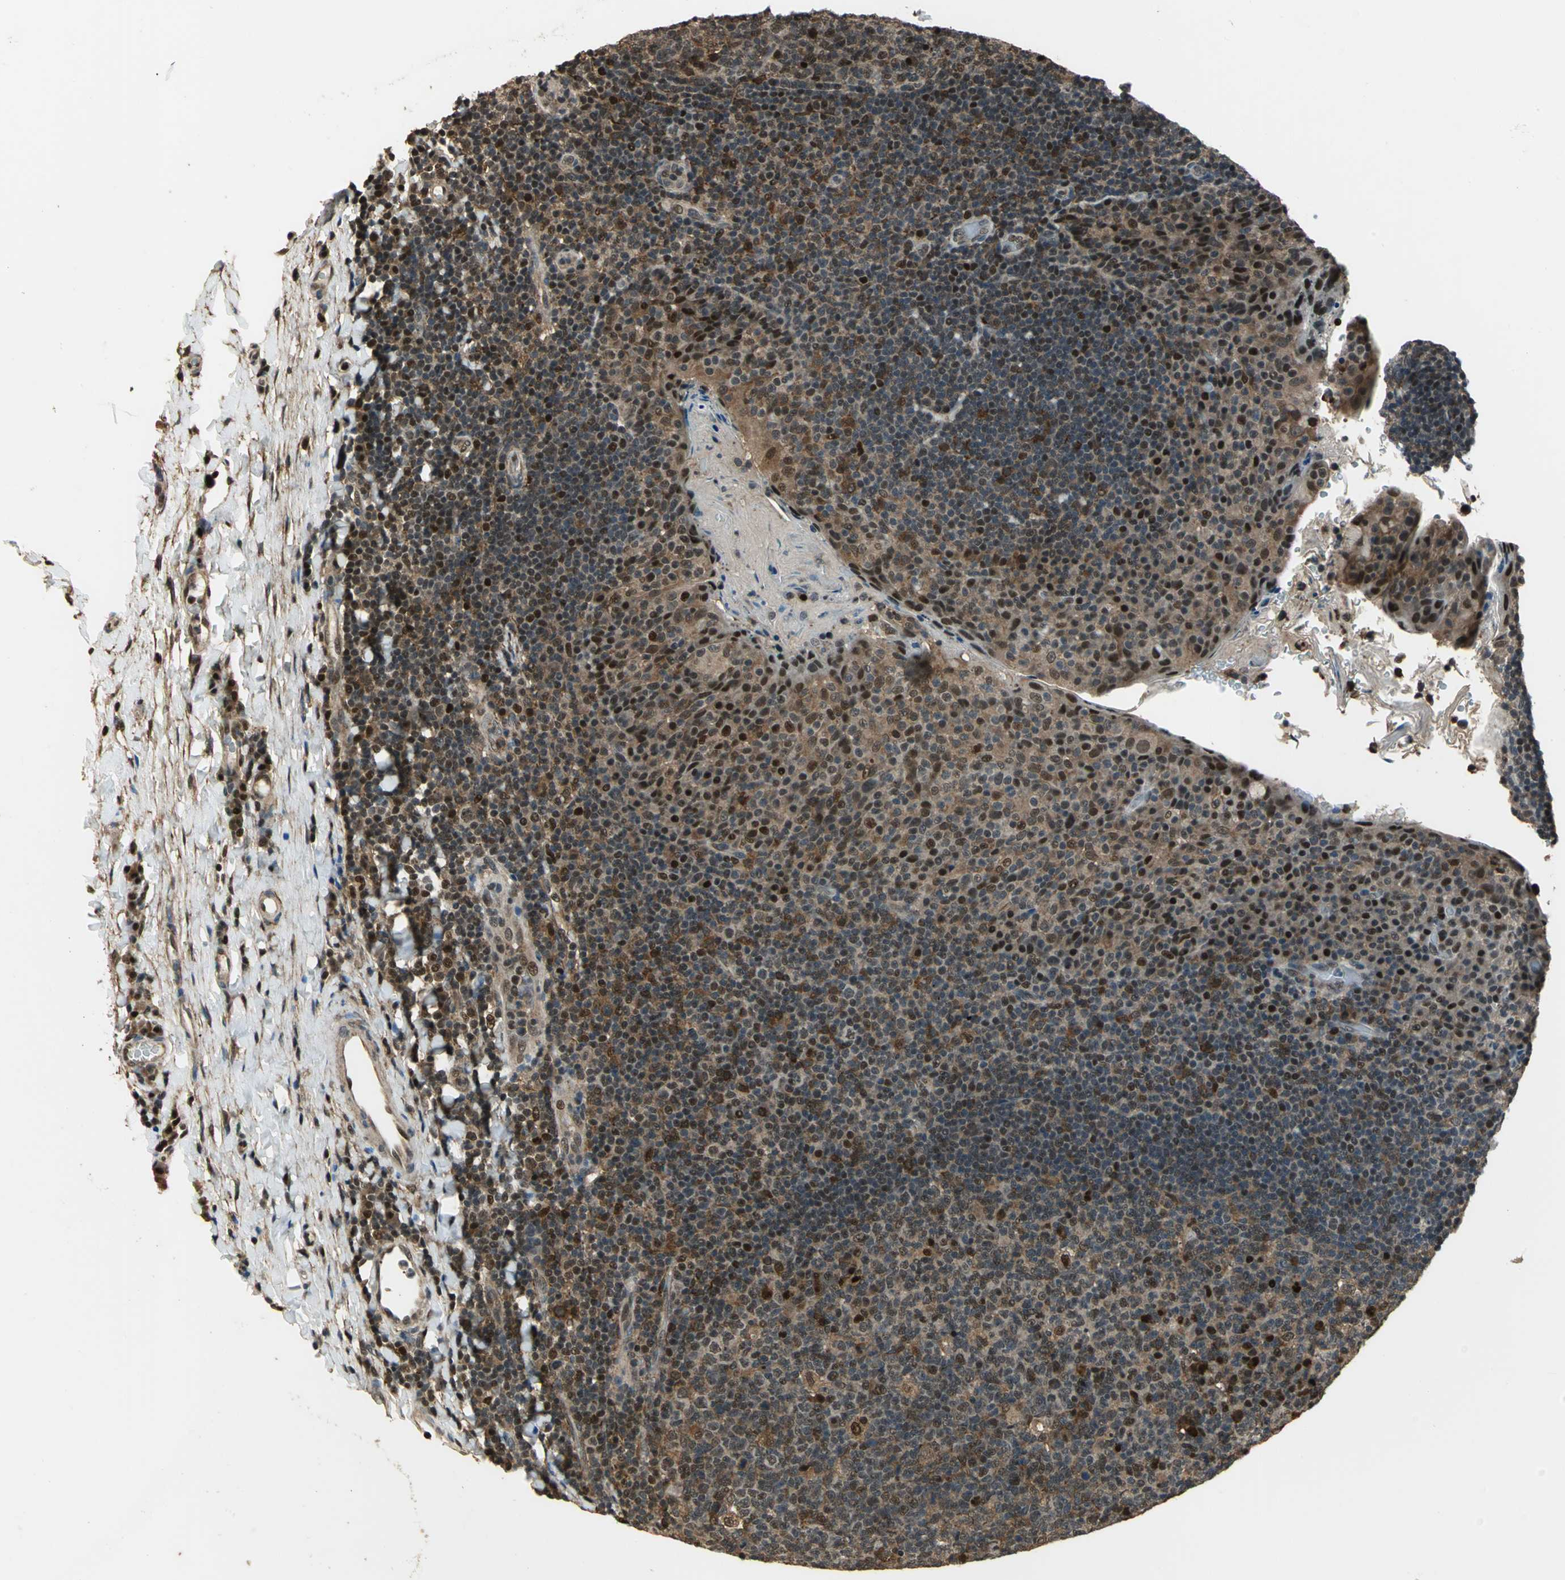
{"staining": {"intensity": "strong", "quantity": ">75%", "location": "cytoplasmic/membranous,nuclear"}, "tissue": "tonsil", "cell_type": "Germinal center cells", "image_type": "normal", "snomed": [{"axis": "morphology", "description": "Normal tissue, NOS"}, {"axis": "topography", "description": "Tonsil"}], "caption": "Strong cytoplasmic/membranous,nuclear staining for a protein is seen in approximately >75% of germinal center cells of normal tonsil using immunohistochemistry.", "gene": "MIS18BP1", "patient": {"sex": "male", "age": 17}}